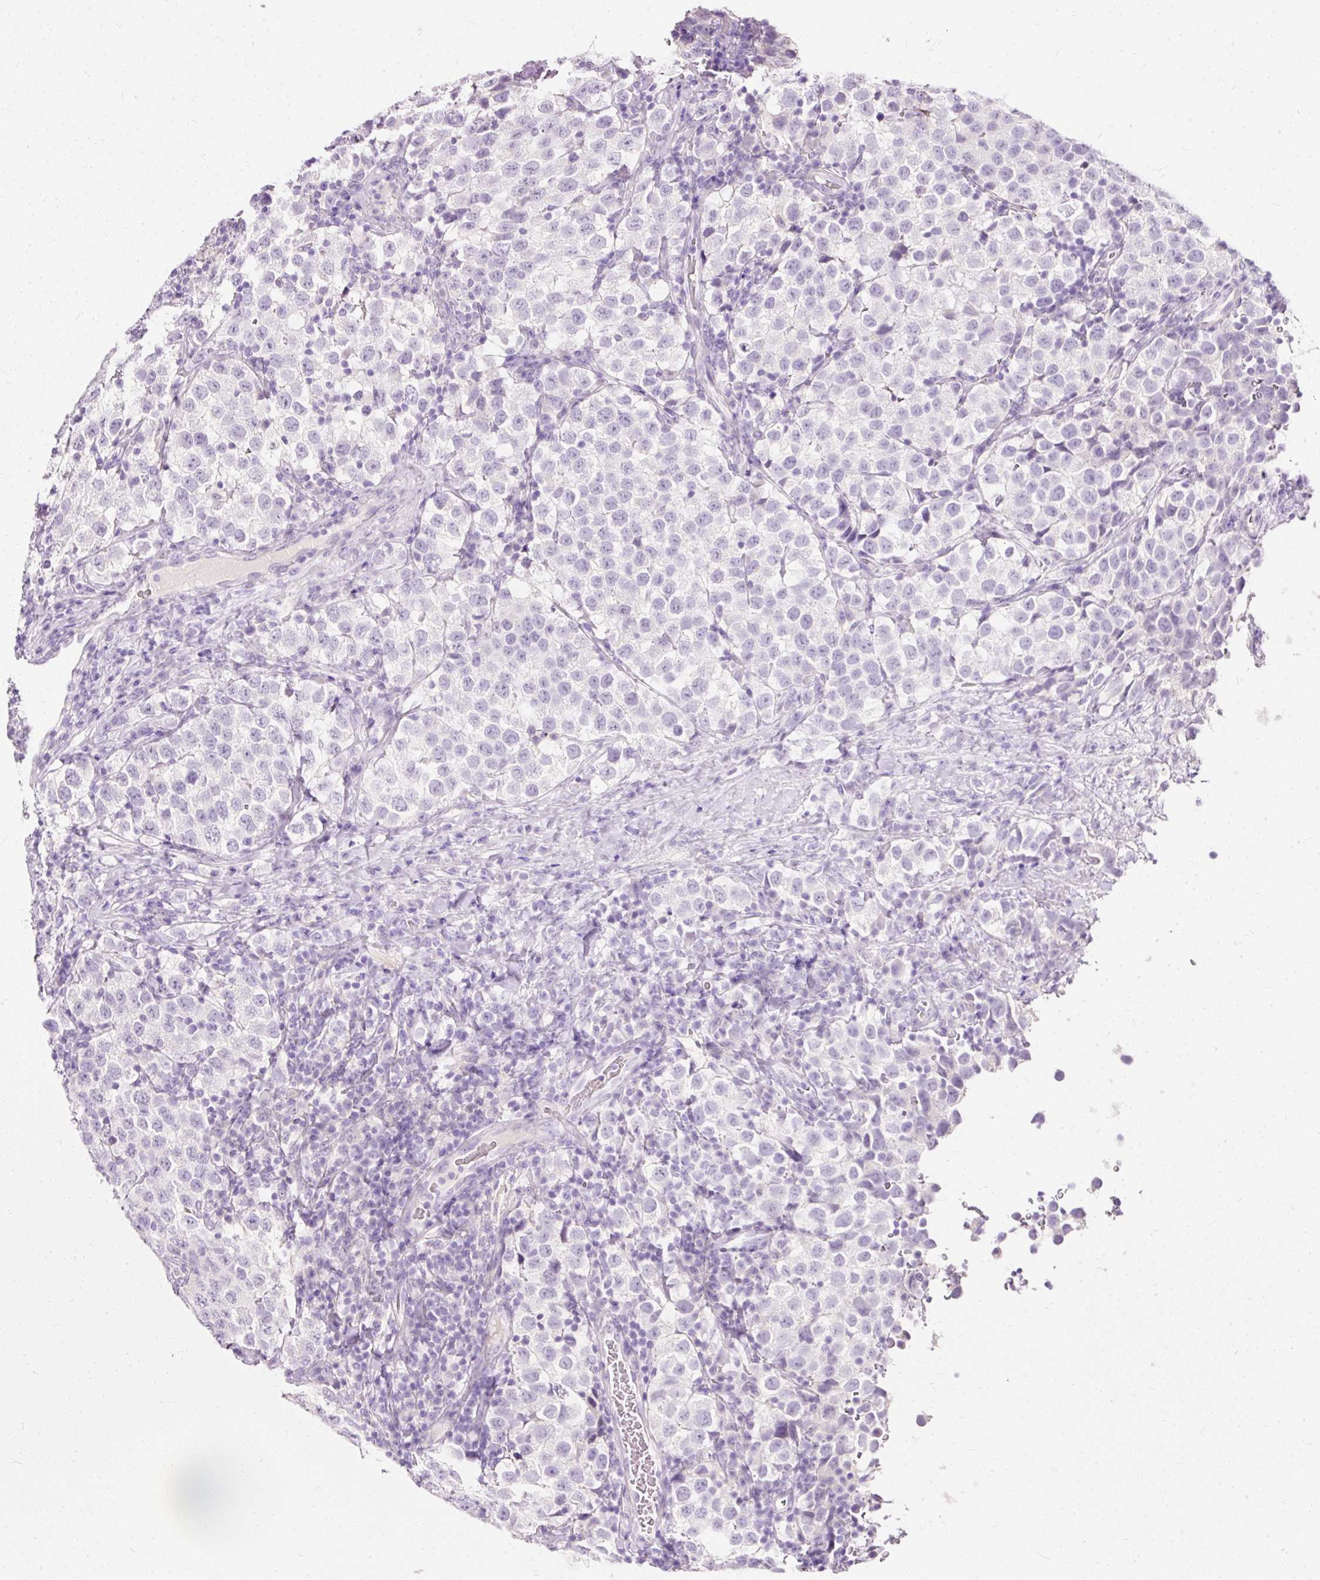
{"staining": {"intensity": "negative", "quantity": "none", "location": "none"}, "tissue": "testis cancer", "cell_type": "Tumor cells", "image_type": "cancer", "snomed": [{"axis": "morphology", "description": "Seminoma, NOS"}, {"axis": "topography", "description": "Testis"}], "caption": "Immunohistochemical staining of testis cancer reveals no significant positivity in tumor cells. The staining is performed using DAB (3,3'-diaminobenzidine) brown chromogen with nuclei counter-stained in using hematoxylin.", "gene": "CLDN25", "patient": {"sex": "male", "age": 34}}